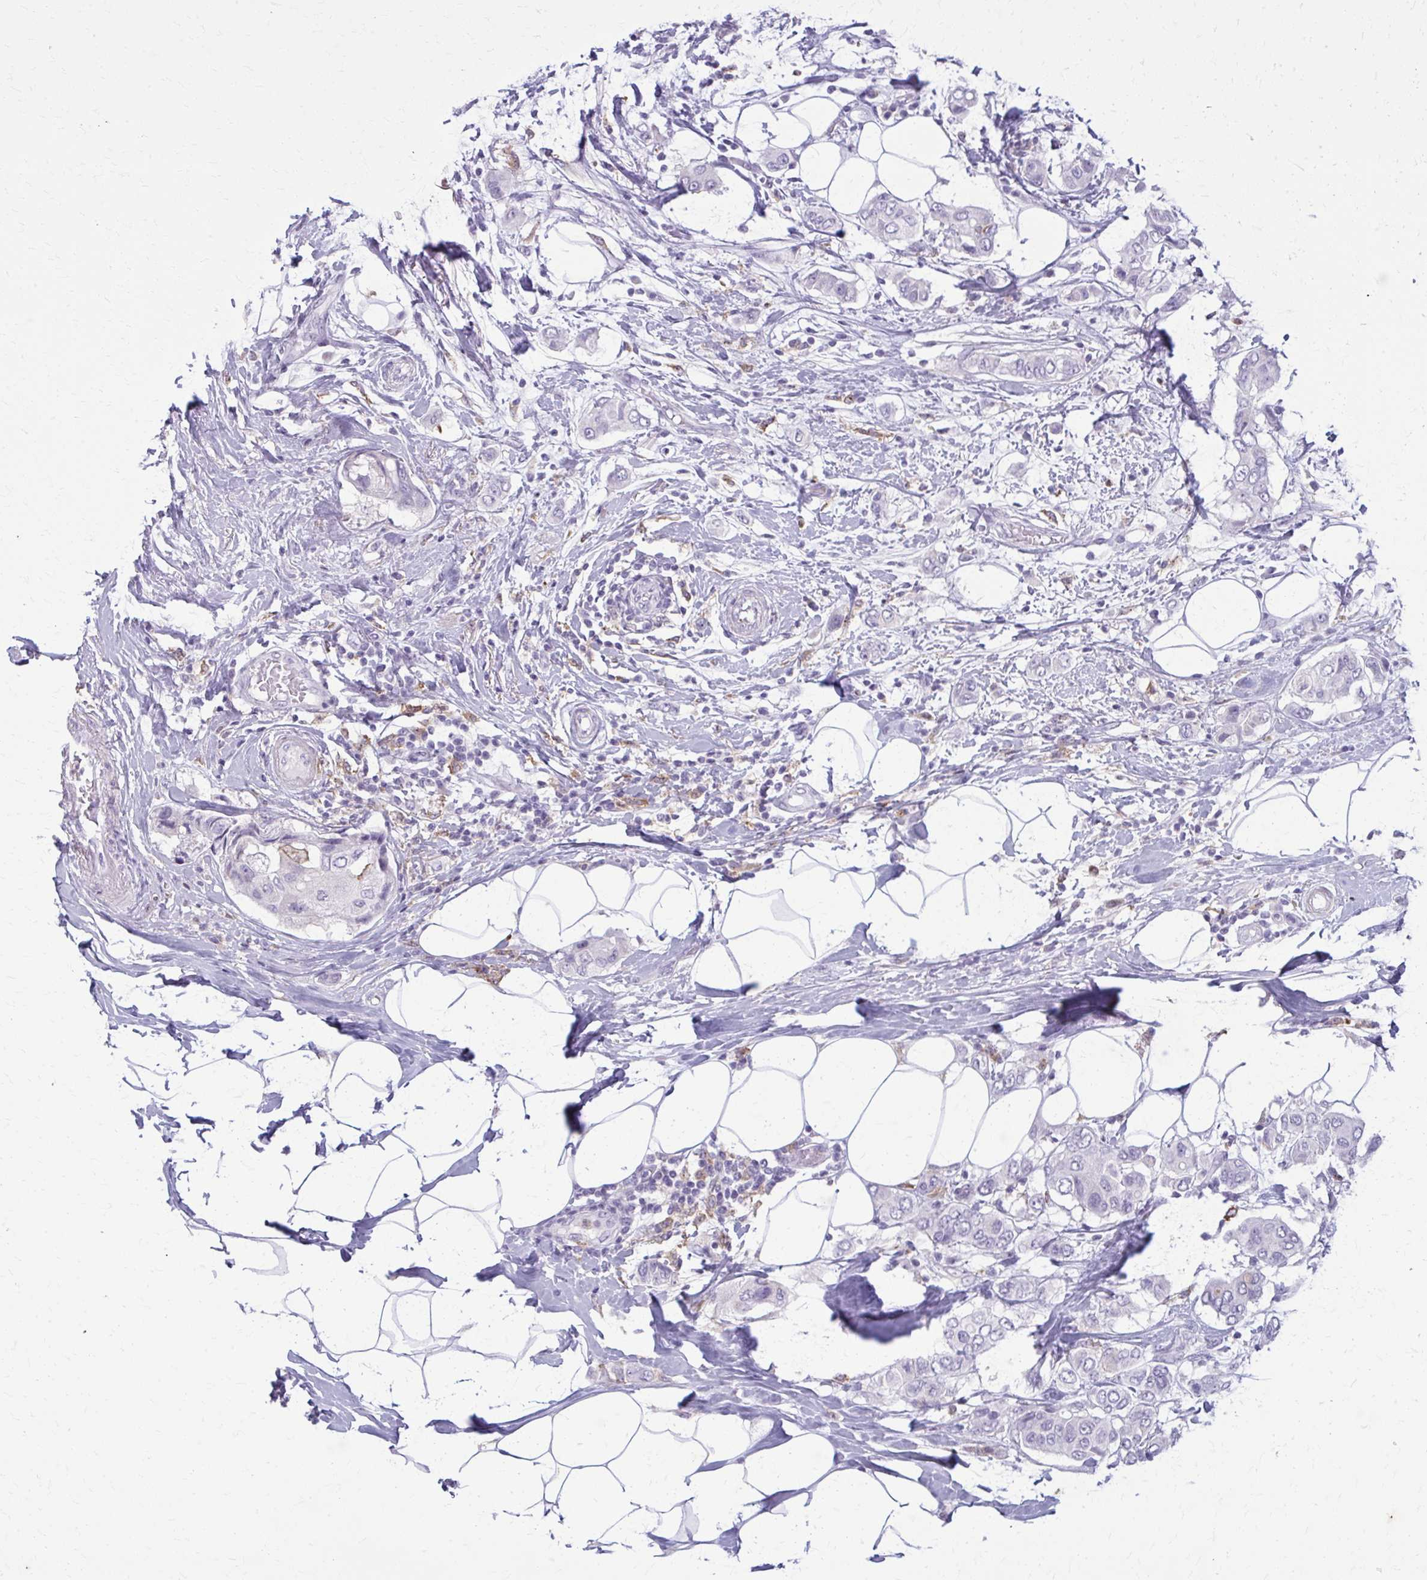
{"staining": {"intensity": "negative", "quantity": "none", "location": "none"}, "tissue": "breast cancer", "cell_type": "Tumor cells", "image_type": "cancer", "snomed": [{"axis": "morphology", "description": "Lobular carcinoma"}, {"axis": "topography", "description": "Breast"}], "caption": "Immunohistochemistry (IHC) micrograph of breast cancer stained for a protein (brown), which reveals no staining in tumor cells.", "gene": "CARD9", "patient": {"sex": "female", "age": 51}}